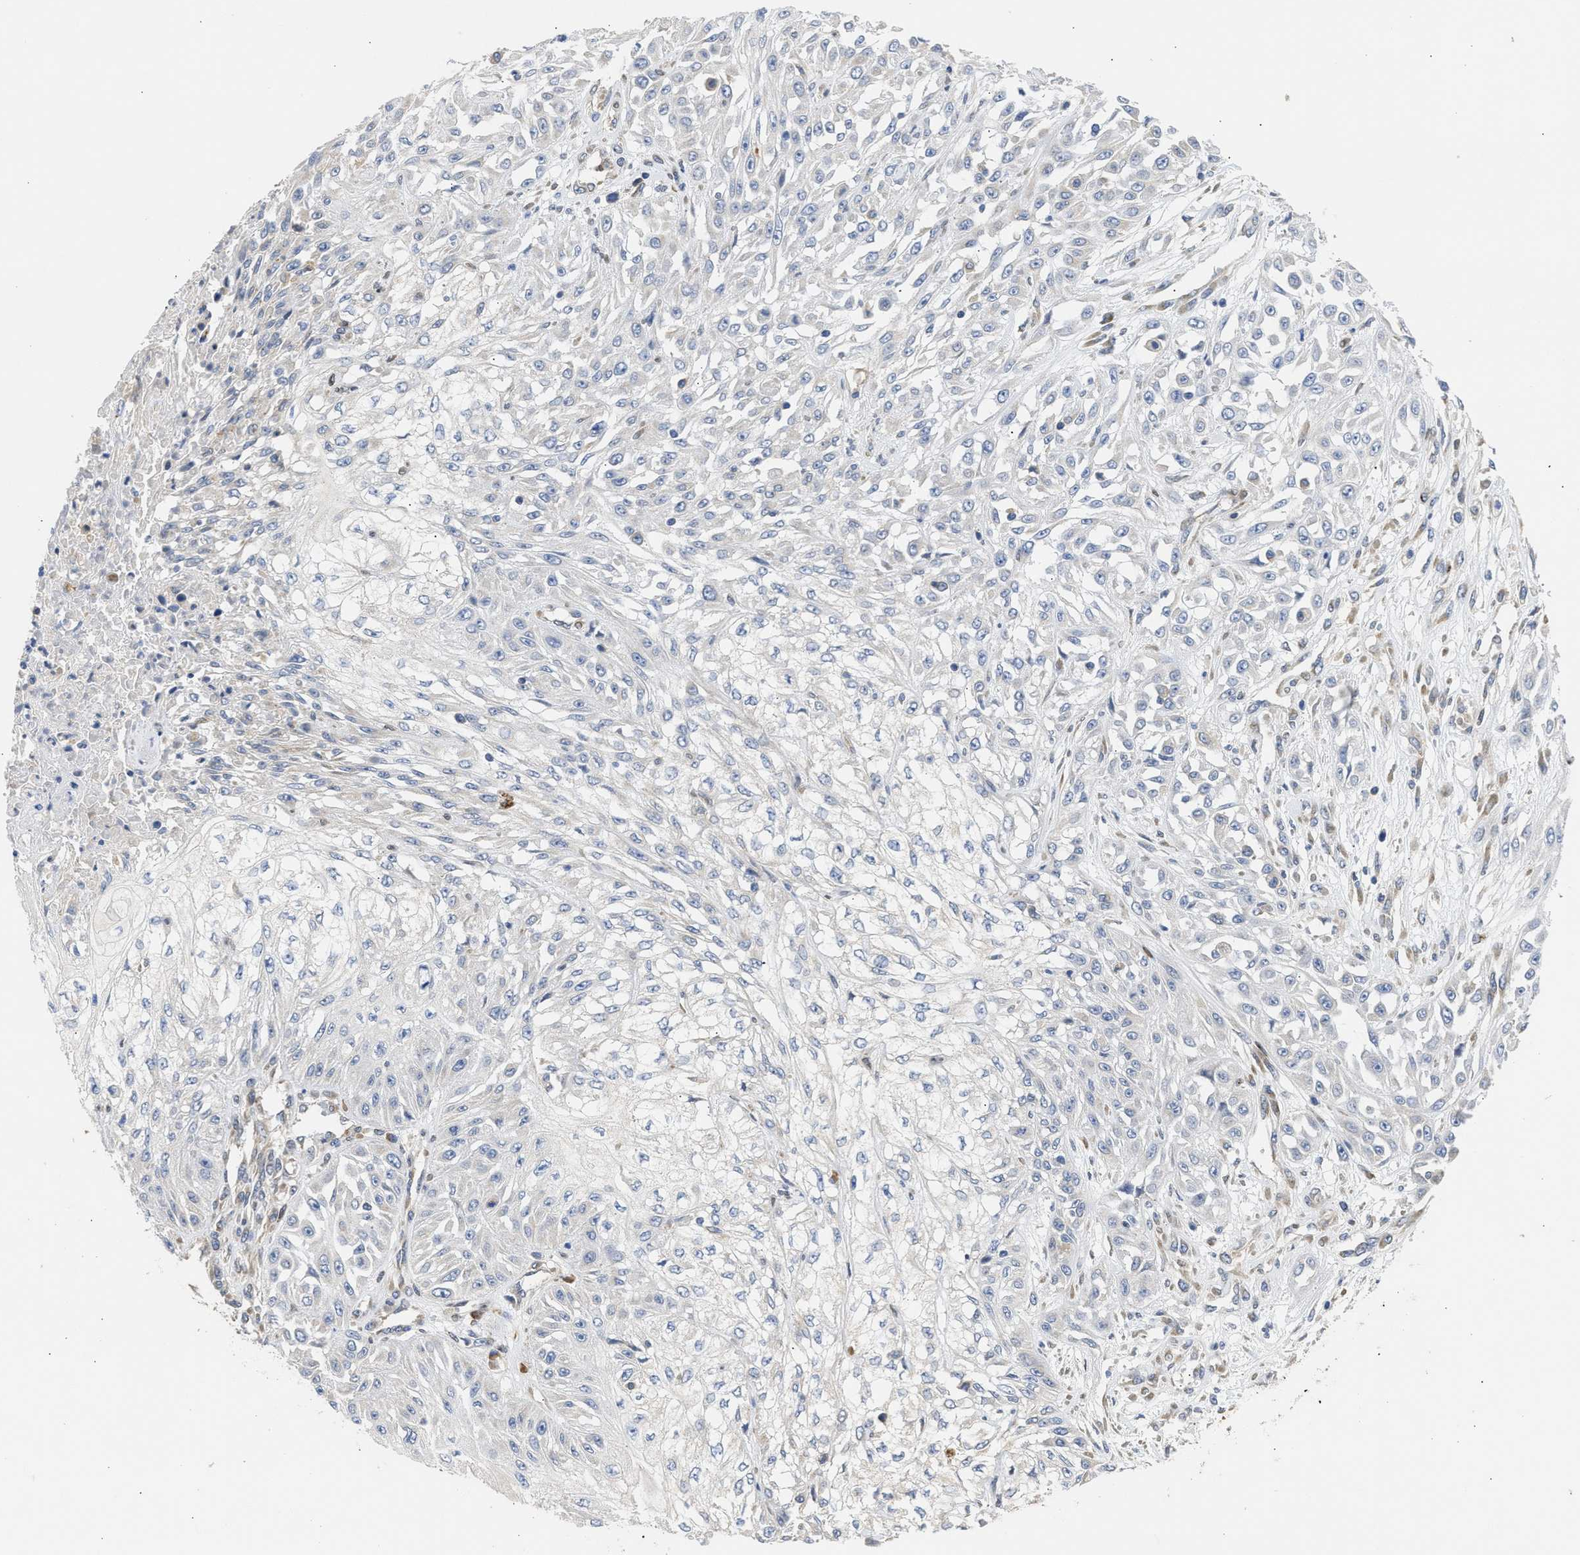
{"staining": {"intensity": "negative", "quantity": "none", "location": "none"}, "tissue": "skin cancer", "cell_type": "Tumor cells", "image_type": "cancer", "snomed": [{"axis": "morphology", "description": "Squamous cell carcinoma, NOS"}, {"axis": "morphology", "description": "Squamous cell carcinoma, metastatic, NOS"}, {"axis": "topography", "description": "Skin"}, {"axis": "topography", "description": "Lymph node"}], "caption": "Skin metastatic squamous cell carcinoma was stained to show a protein in brown. There is no significant staining in tumor cells.", "gene": "TMED1", "patient": {"sex": "male", "age": 75}}